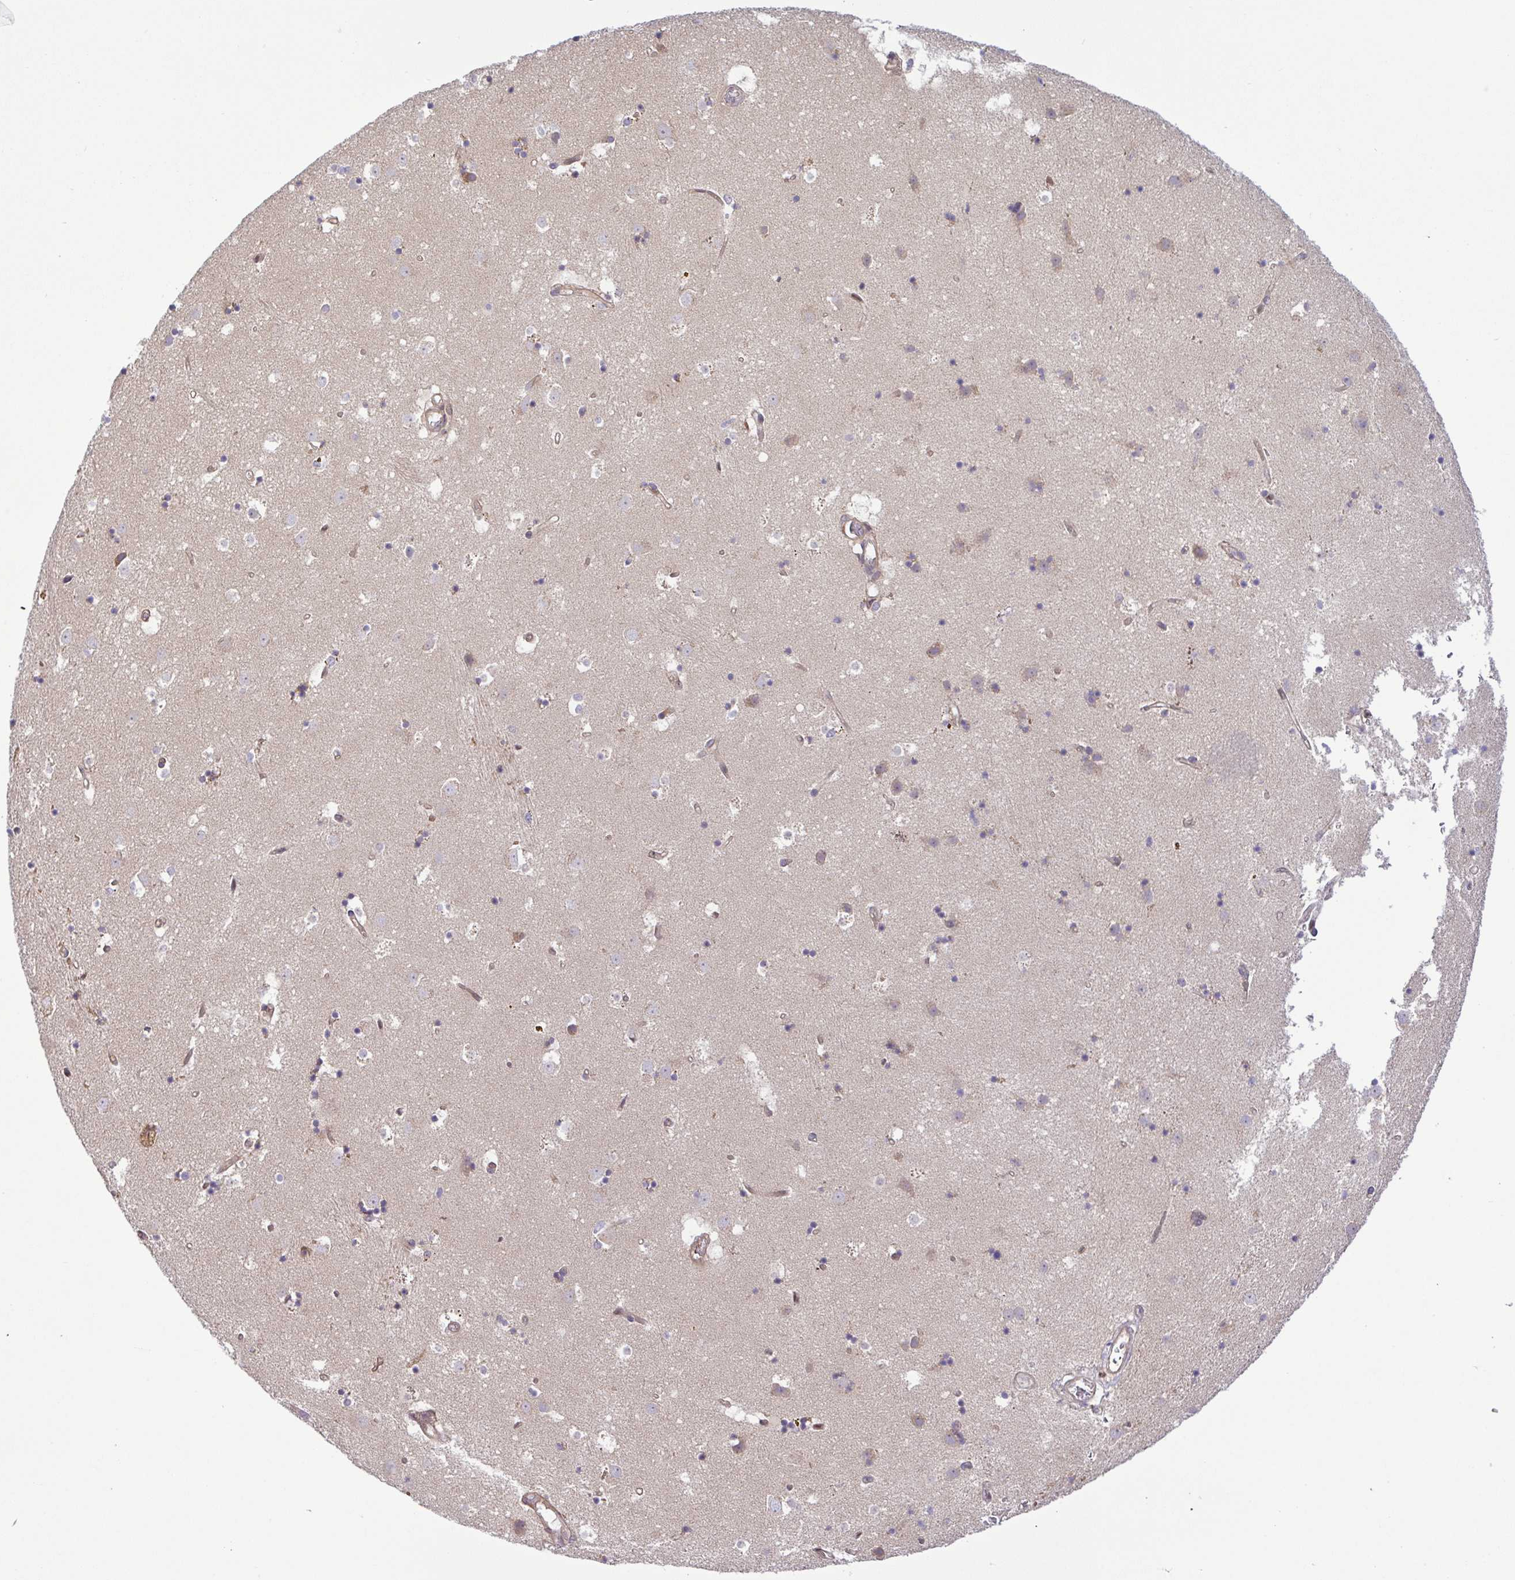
{"staining": {"intensity": "weak", "quantity": "<25%", "location": "cytoplasmic/membranous"}, "tissue": "caudate", "cell_type": "Glial cells", "image_type": "normal", "snomed": [{"axis": "morphology", "description": "Normal tissue, NOS"}, {"axis": "topography", "description": "Lateral ventricle wall"}], "caption": "A high-resolution image shows immunohistochemistry (IHC) staining of normal caudate, which shows no significant expression in glial cells. (DAB immunohistochemistry with hematoxylin counter stain).", "gene": "UBE4A", "patient": {"sex": "male", "age": 58}}